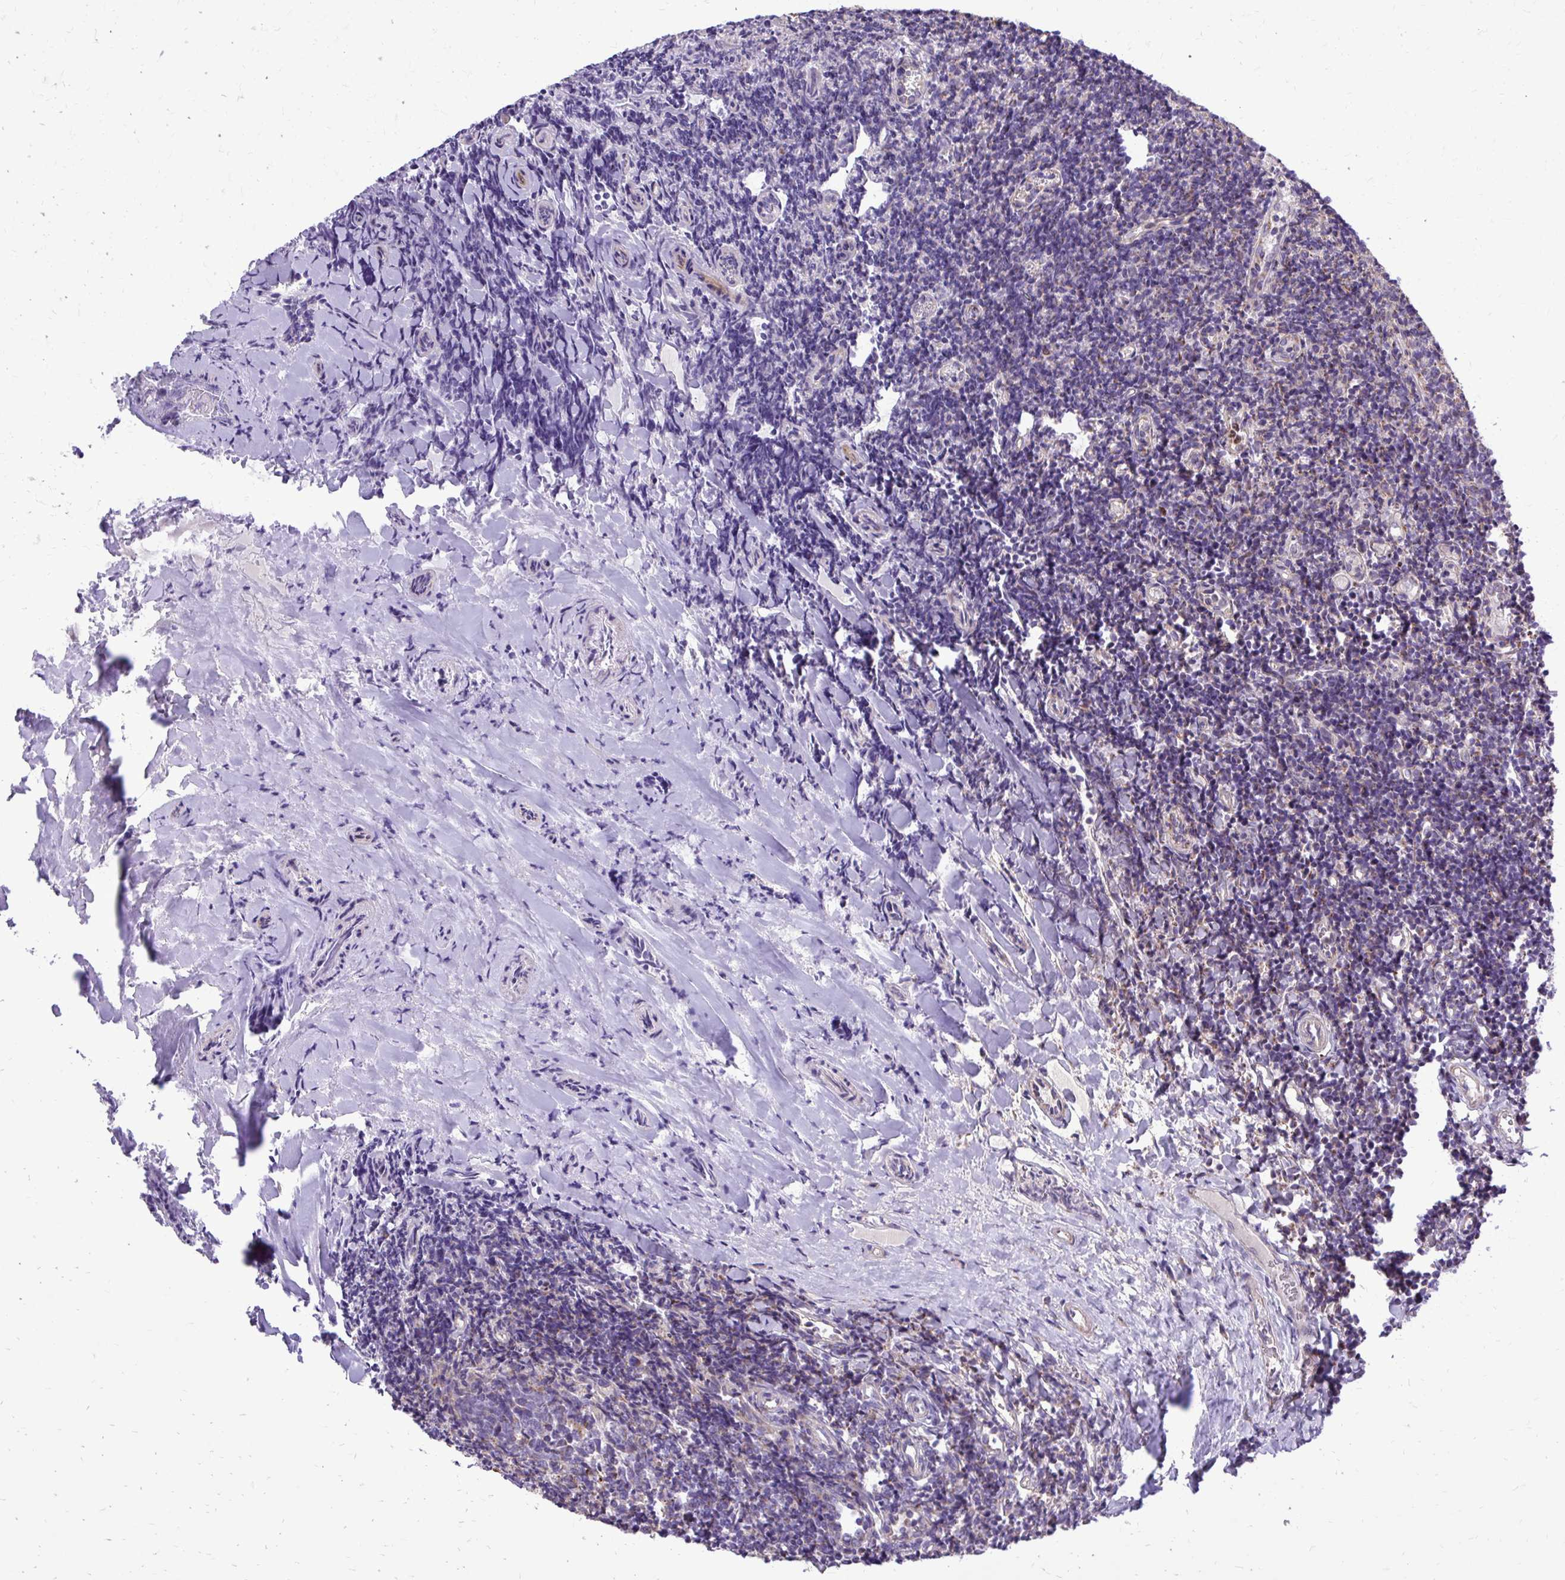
{"staining": {"intensity": "negative", "quantity": "none", "location": "none"}, "tissue": "tonsil", "cell_type": "Germinal center cells", "image_type": "normal", "snomed": [{"axis": "morphology", "description": "Normal tissue, NOS"}, {"axis": "topography", "description": "Tonsil"}], "caption": "DAB immunohistochemical staining of unremarkable human tonsil shows no significant staining in germinal center cells.", "gene": "ABCC3", "patient": {"sex": "female", "age": 10}}